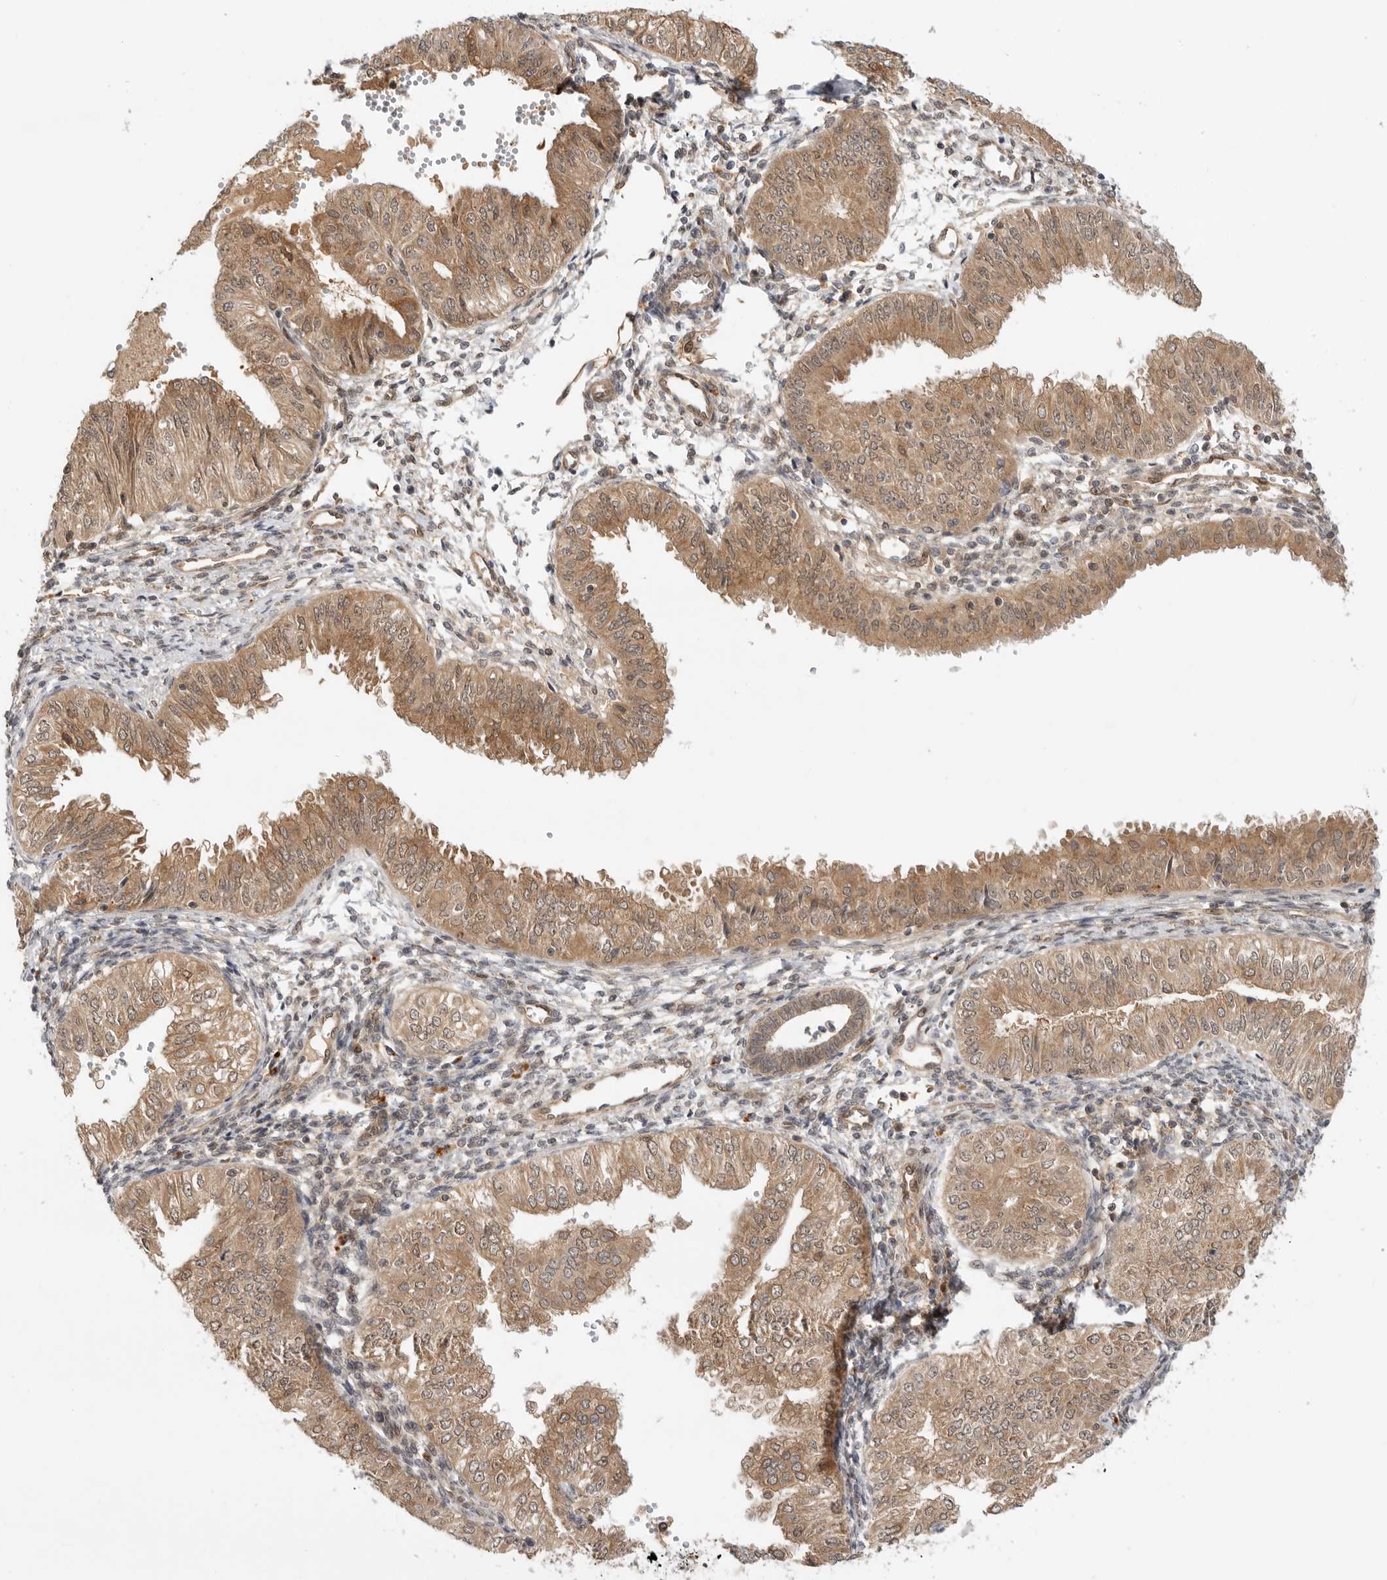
{"staining": {"intensity": "moderate", "quantity": ">75%", "location": "cytoplasmic/membranous"}, "tissue": "endometrial cancer", "cell_type": "Tumor cells", "image_type": "cancer", "snomed": [{"axis": "morphology", "description": "Normal tissue, NOS"}, {"axis": "morphology", "description": "Adenocarcinoma, NOS"}, {"axis": "topography", "description": "Endometrium"}], "caption": "Endometrial cancer (adenocarcinoma) stained with a protein marker exhibits moderate staining in tumor cells.", "gene": "DCAF8", "patient": {"sex": "female", "age": 53}}